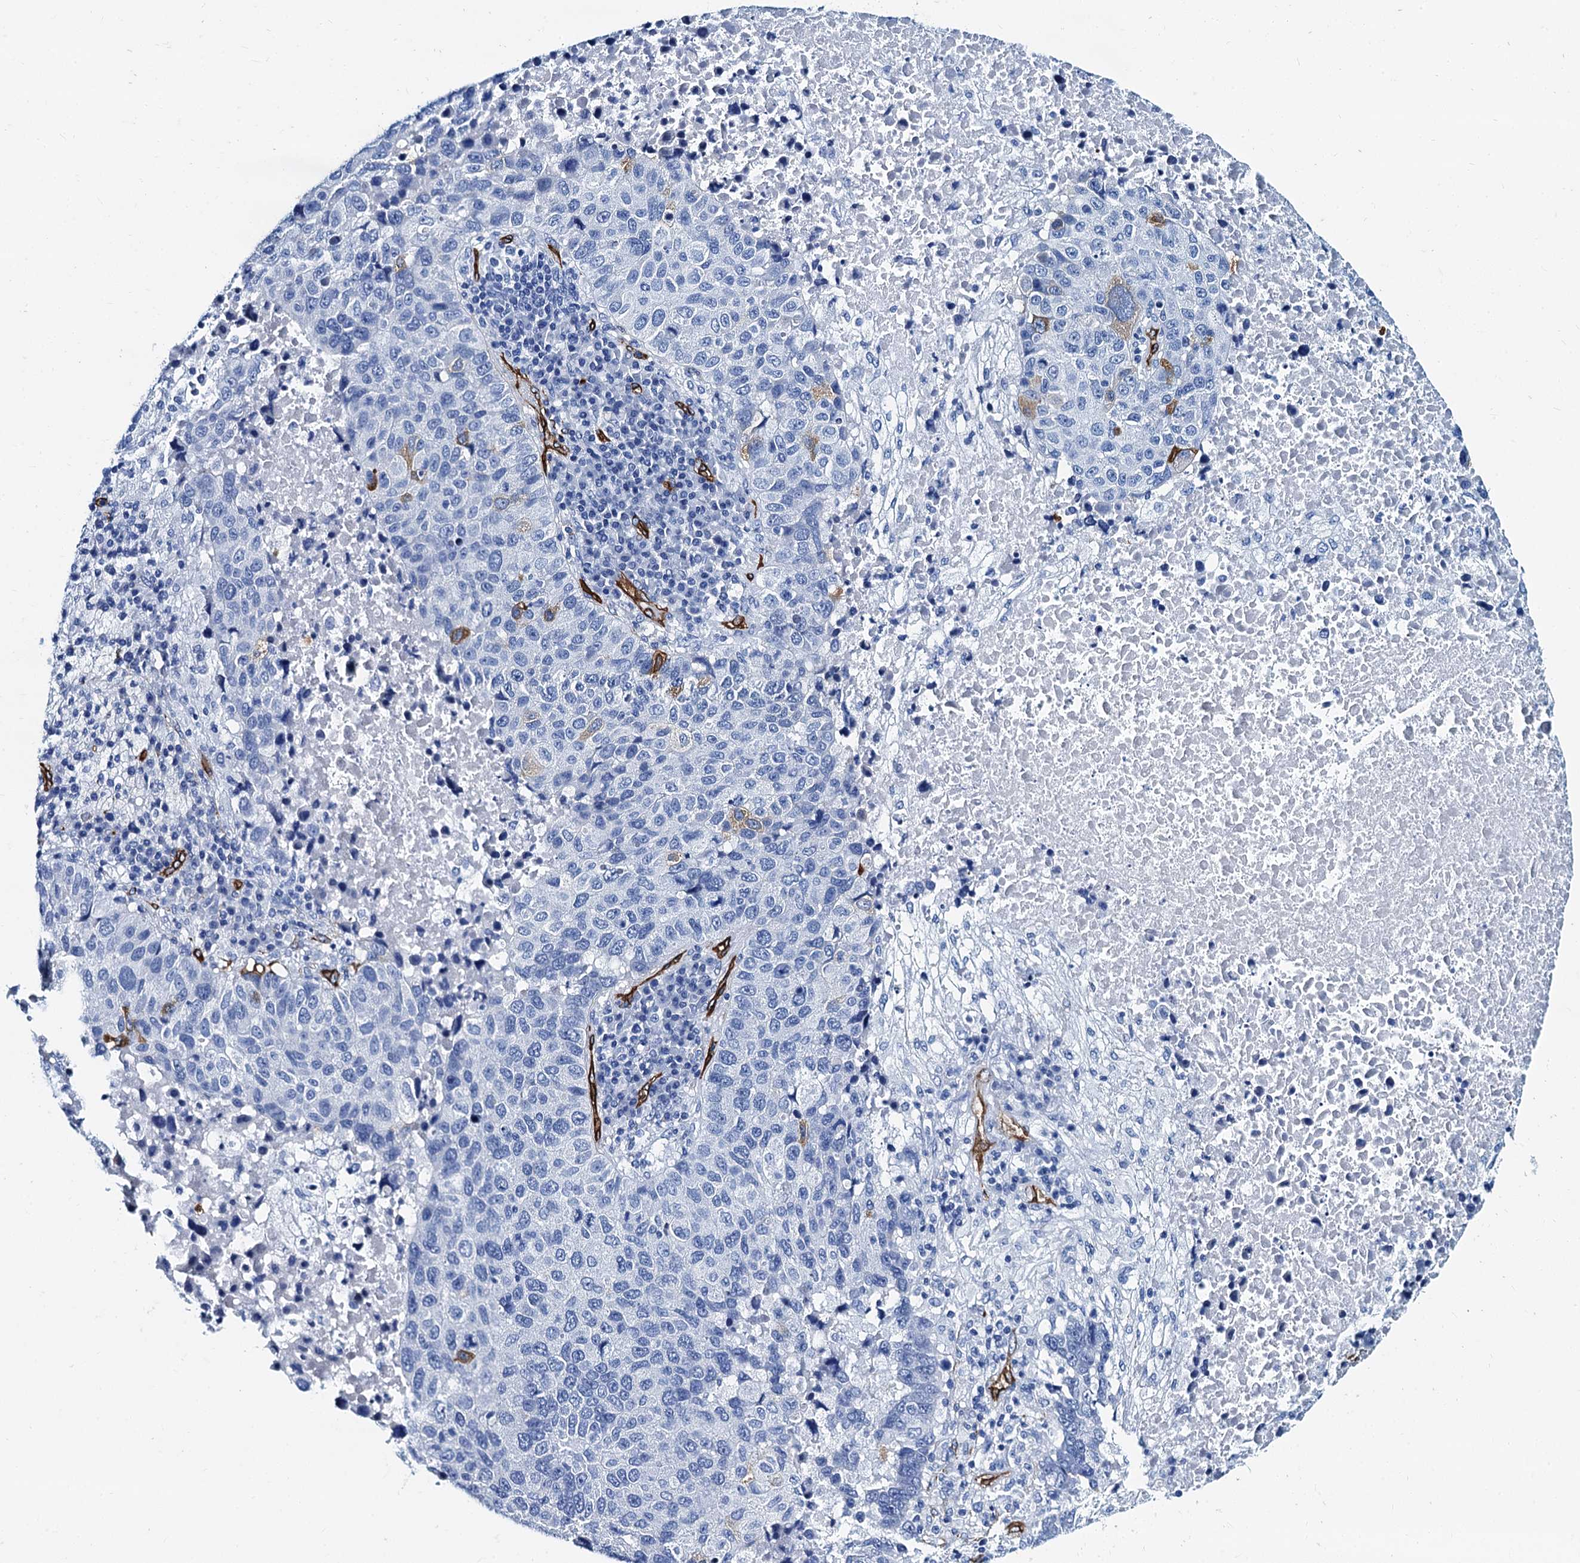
{"staining": {"intensity": "negative", "quantity": "none", "location": "none"}, "tissue": "lung cancer", "cell_type": "Tumor cells", "image_type": "cancer", "snomed": [{"axis": "morphology", "description": "Squamous cell carcinoma, NOS"}, {"axis": "topography", "description": "Lung"}], "caption": "The image exhibits no staining of tumor cells in lung squamous cell carcinoma.", "gene": "CAVIN2", "patient": {"sex": "male", "age": 73}}